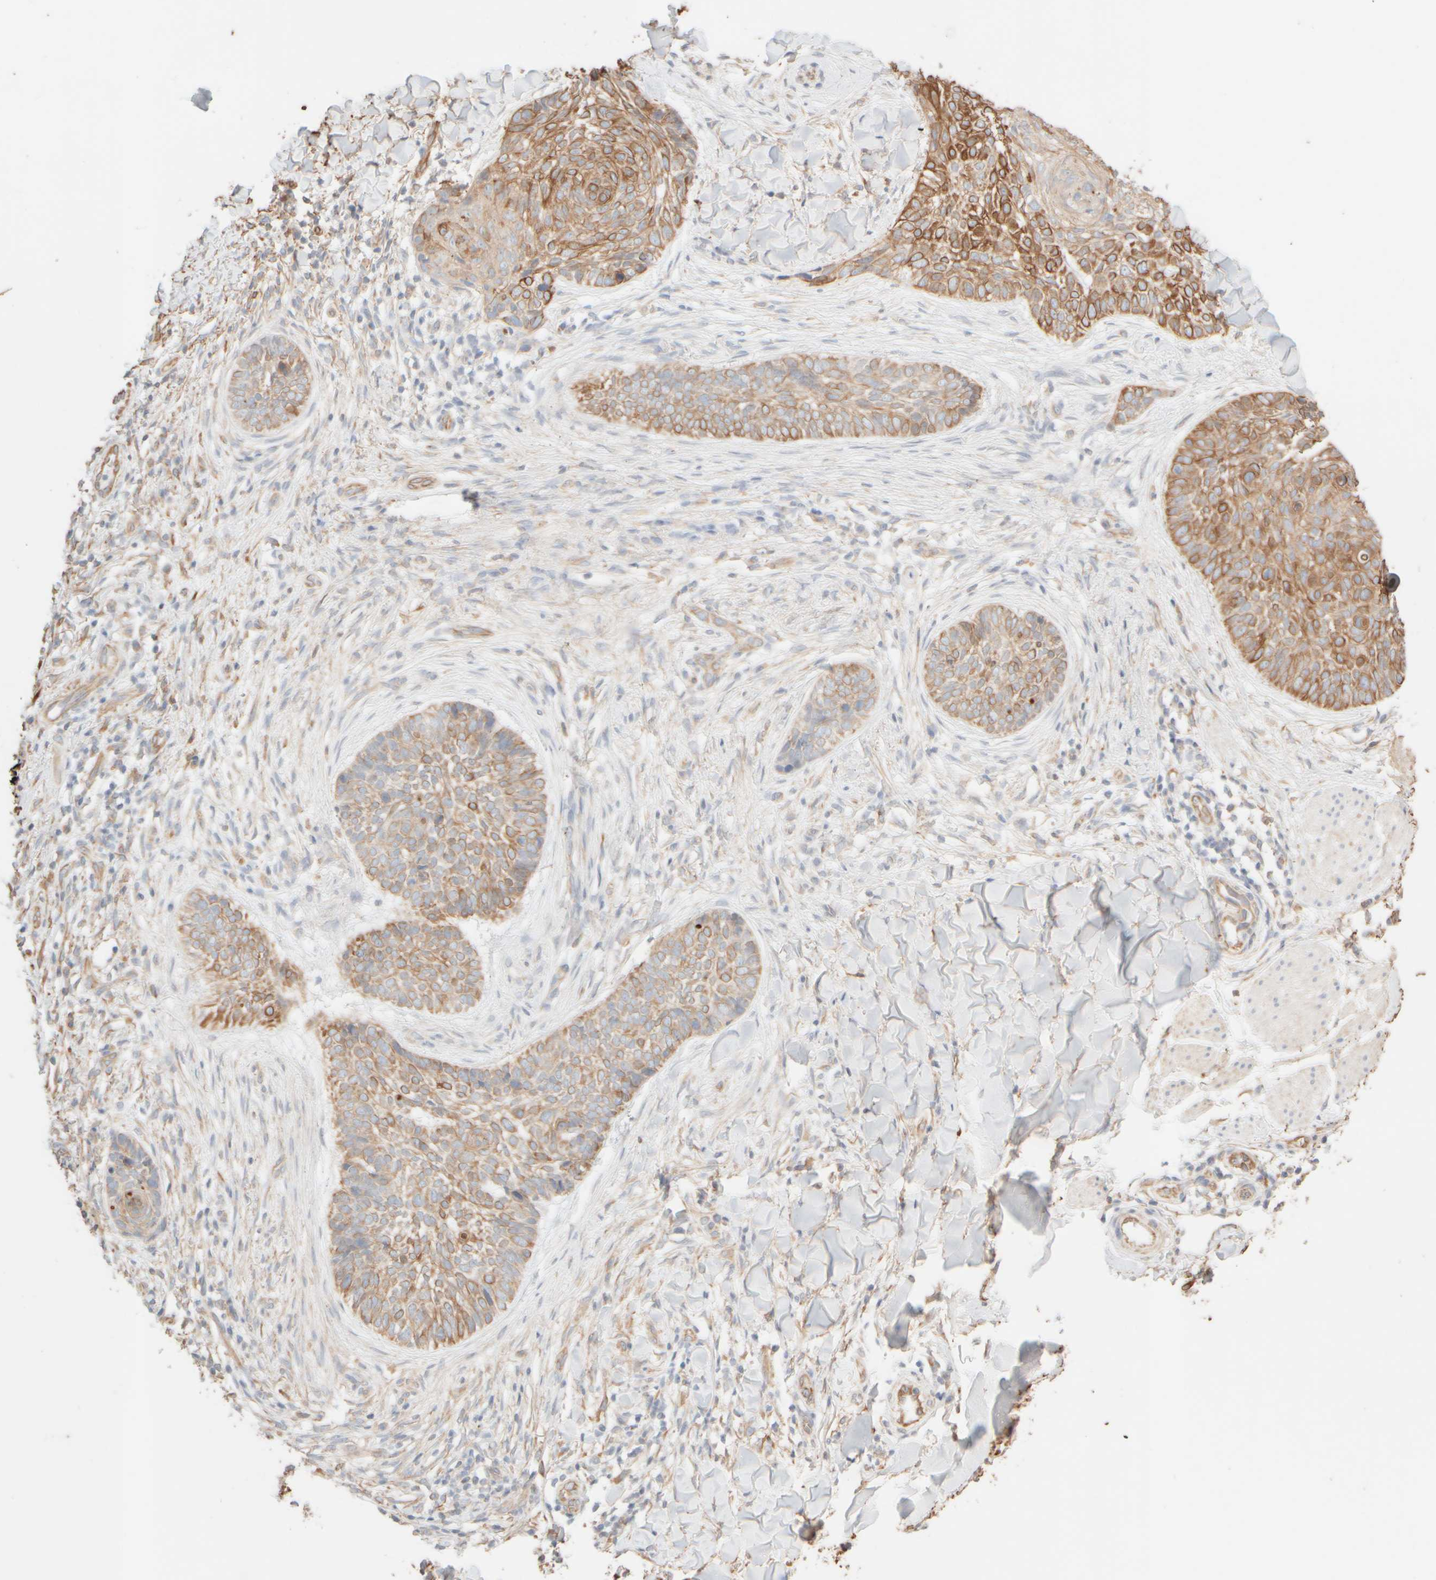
{"staining": {"intensity": "moderate", "quantity": ">75%", "location": "cytoplasmic/membranous"}, "tissue": "skin cancer", "cell_type": "Tumor cells", "image_type": "cancer", "snomed": [{"axis": "morphology", "description": "Normal tissue, NOS"}, {"axis": "morphology", "description": "Basal cell carcinoma"}, {"axis": "topography", "description": "Skin"}], "caption": "Skin cancer (basal cell carcinoma) stained with DAB (3,3'-diaminobenzidine) immunohistochemistry (IHC) shows medium levels of moderate cytoplasmic/membranous staining in about >75% of tumor cells.", "gene": "KRT15", "patient": {"sex": "male", "age": 67}}